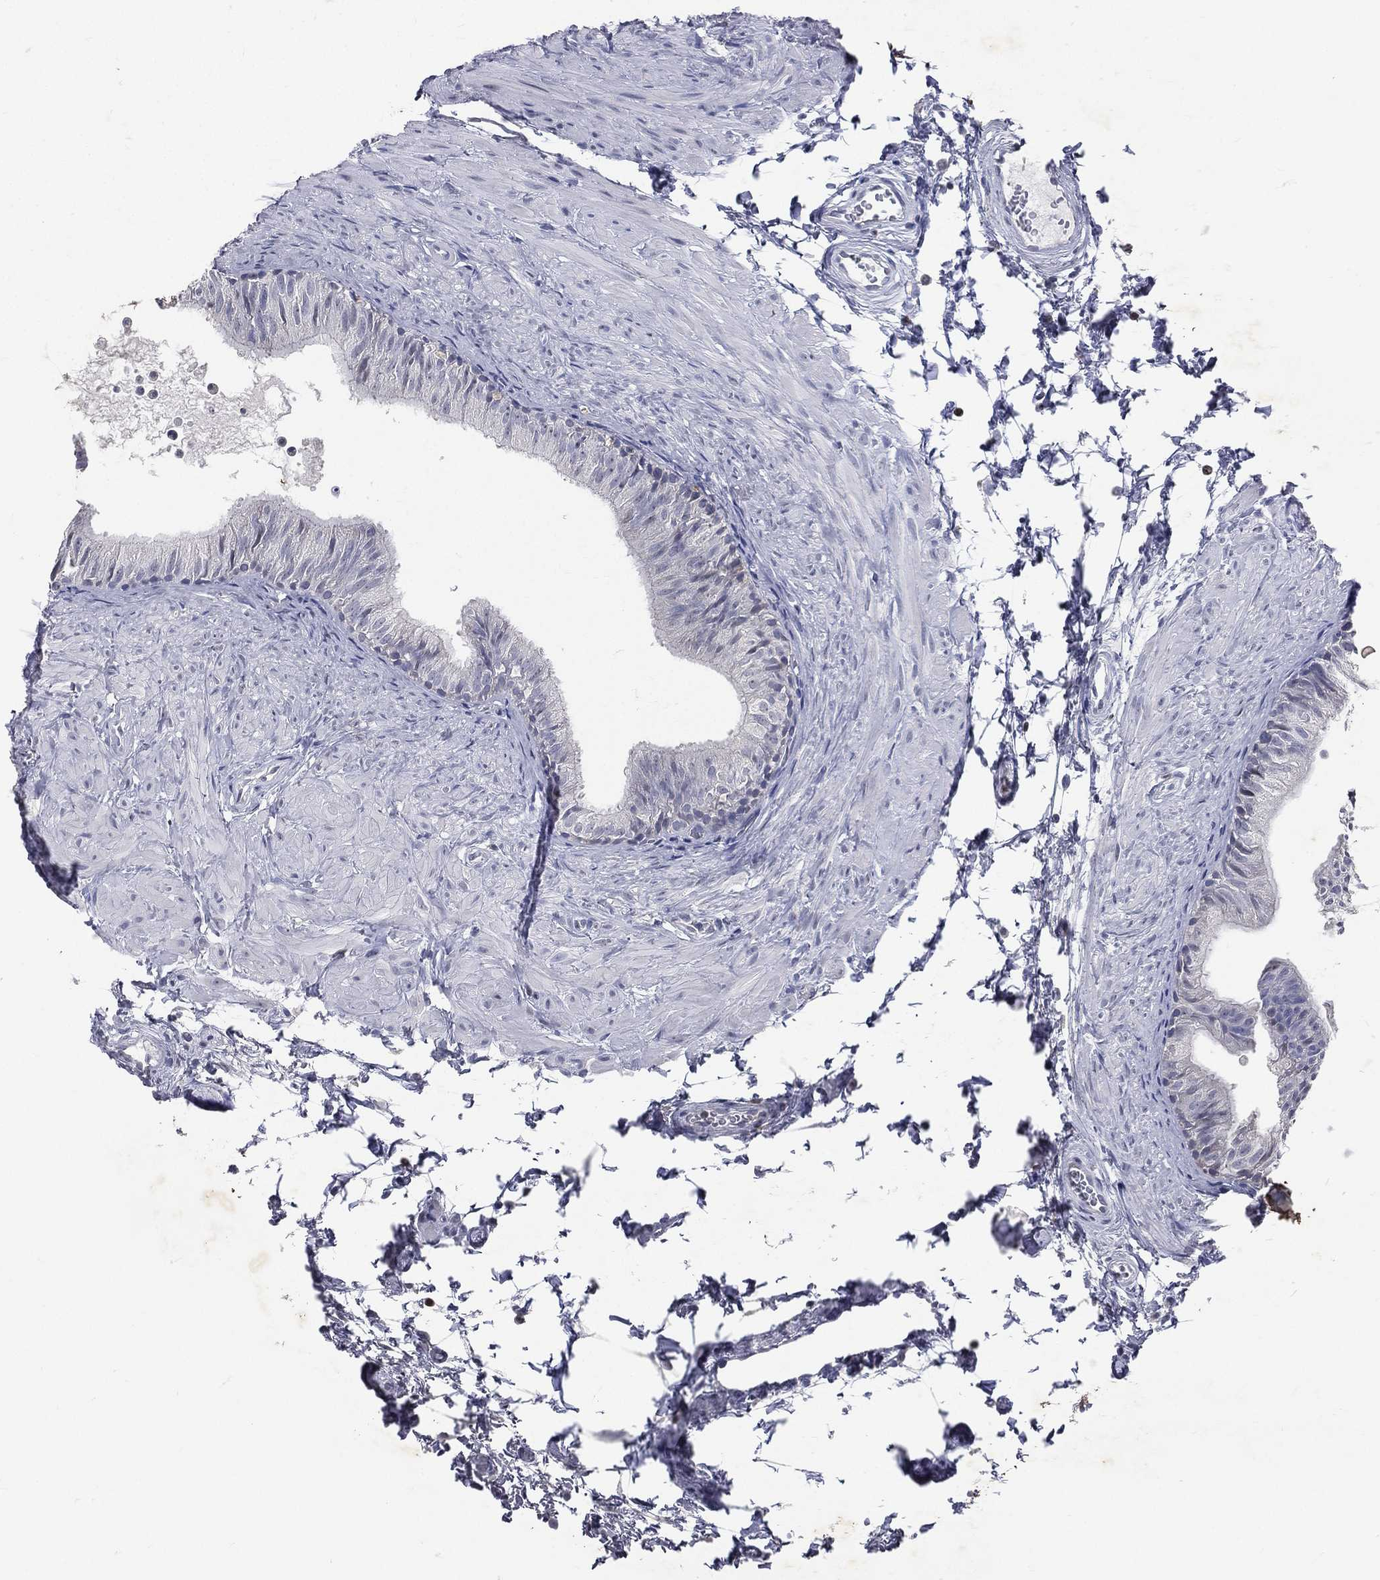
{"staining": {"intensity": "negative", "quantity": "none", "location": "none"}, "tissue": "epididymis", "cell_type": "Glandular cells", "image_type": "normal", "snomed": [{"axis": "morphology", "description": "Normal tissue, NOS"}, {"axis": "topography", "description": "Epididymis"}], "caption": "A photomicrograph of epididymis stained for a protein demonstrates no brown staining in glandular cells. (DAB (3,3'-diaminobenzidine) immunohistochemistry visualized using brightfield microscopy, high magnification).", "gene": "SLC34A2", "patient": {"sex": "male", "age": 22}}